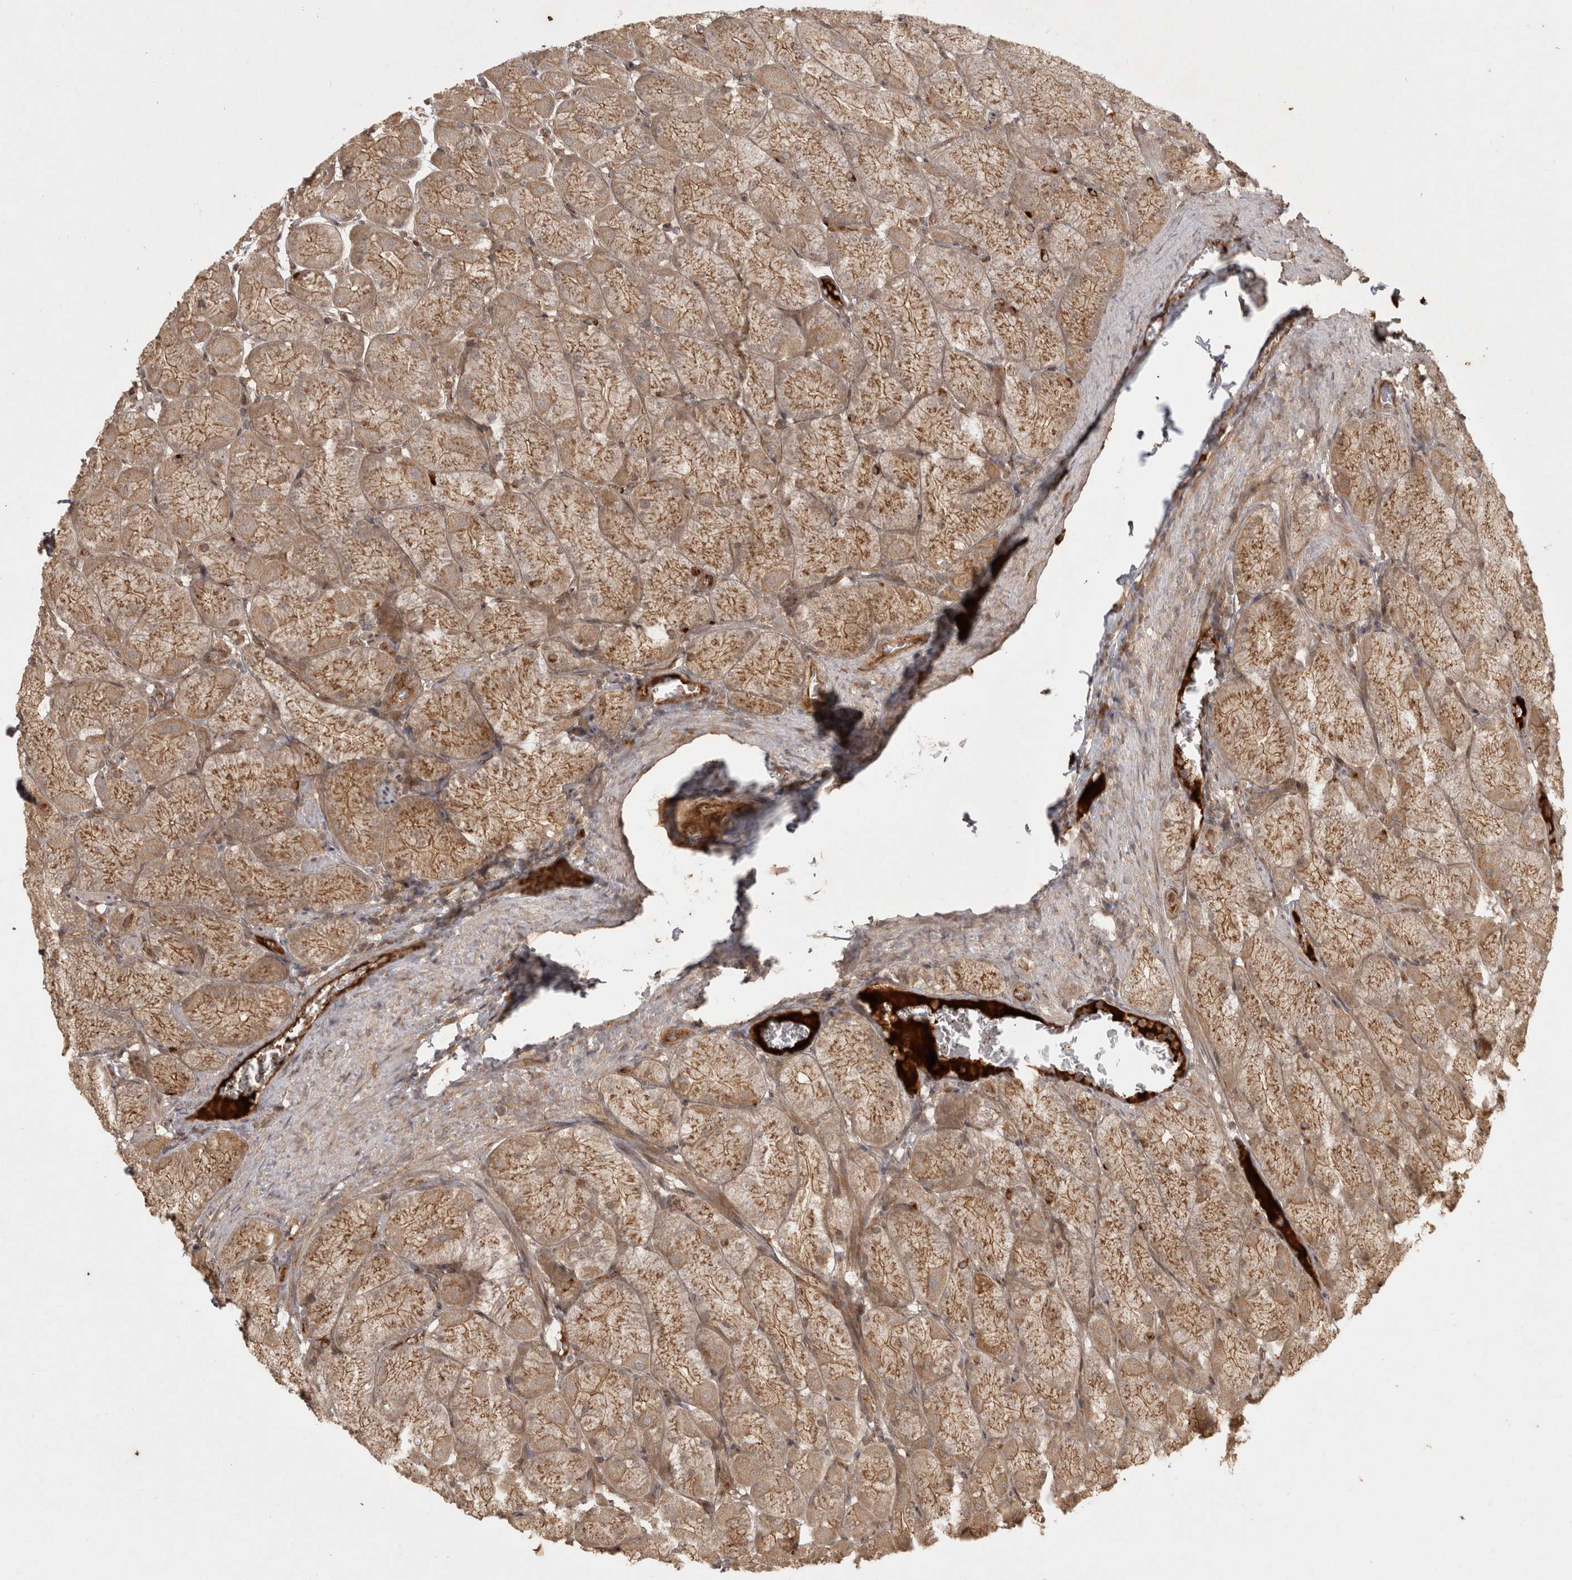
{"staining": {"intensity": "moderate", "quantity": ">75%", "location": "cytoplasmic/membranous"}, "tissue": "stomach", "cell_type": "Glandular cells", "image_type": "normal", "snomed": [{"axis": "morphology", "description": "Normal tissue, NOS"}, {"axis": "topography", "description": "Stomach, upper"}], "caption": "This photomicrograph demonstrates normal stomach stained with immunohistochemistry (IHC) to label a protein in brown. The cytoplasmic/membranous of glandular cells show moderate positivity for the protein. Nuclei are counter-stained blue.", "gene": "CAMSAP2", "patient": {"sex": "female", "age": 56}}